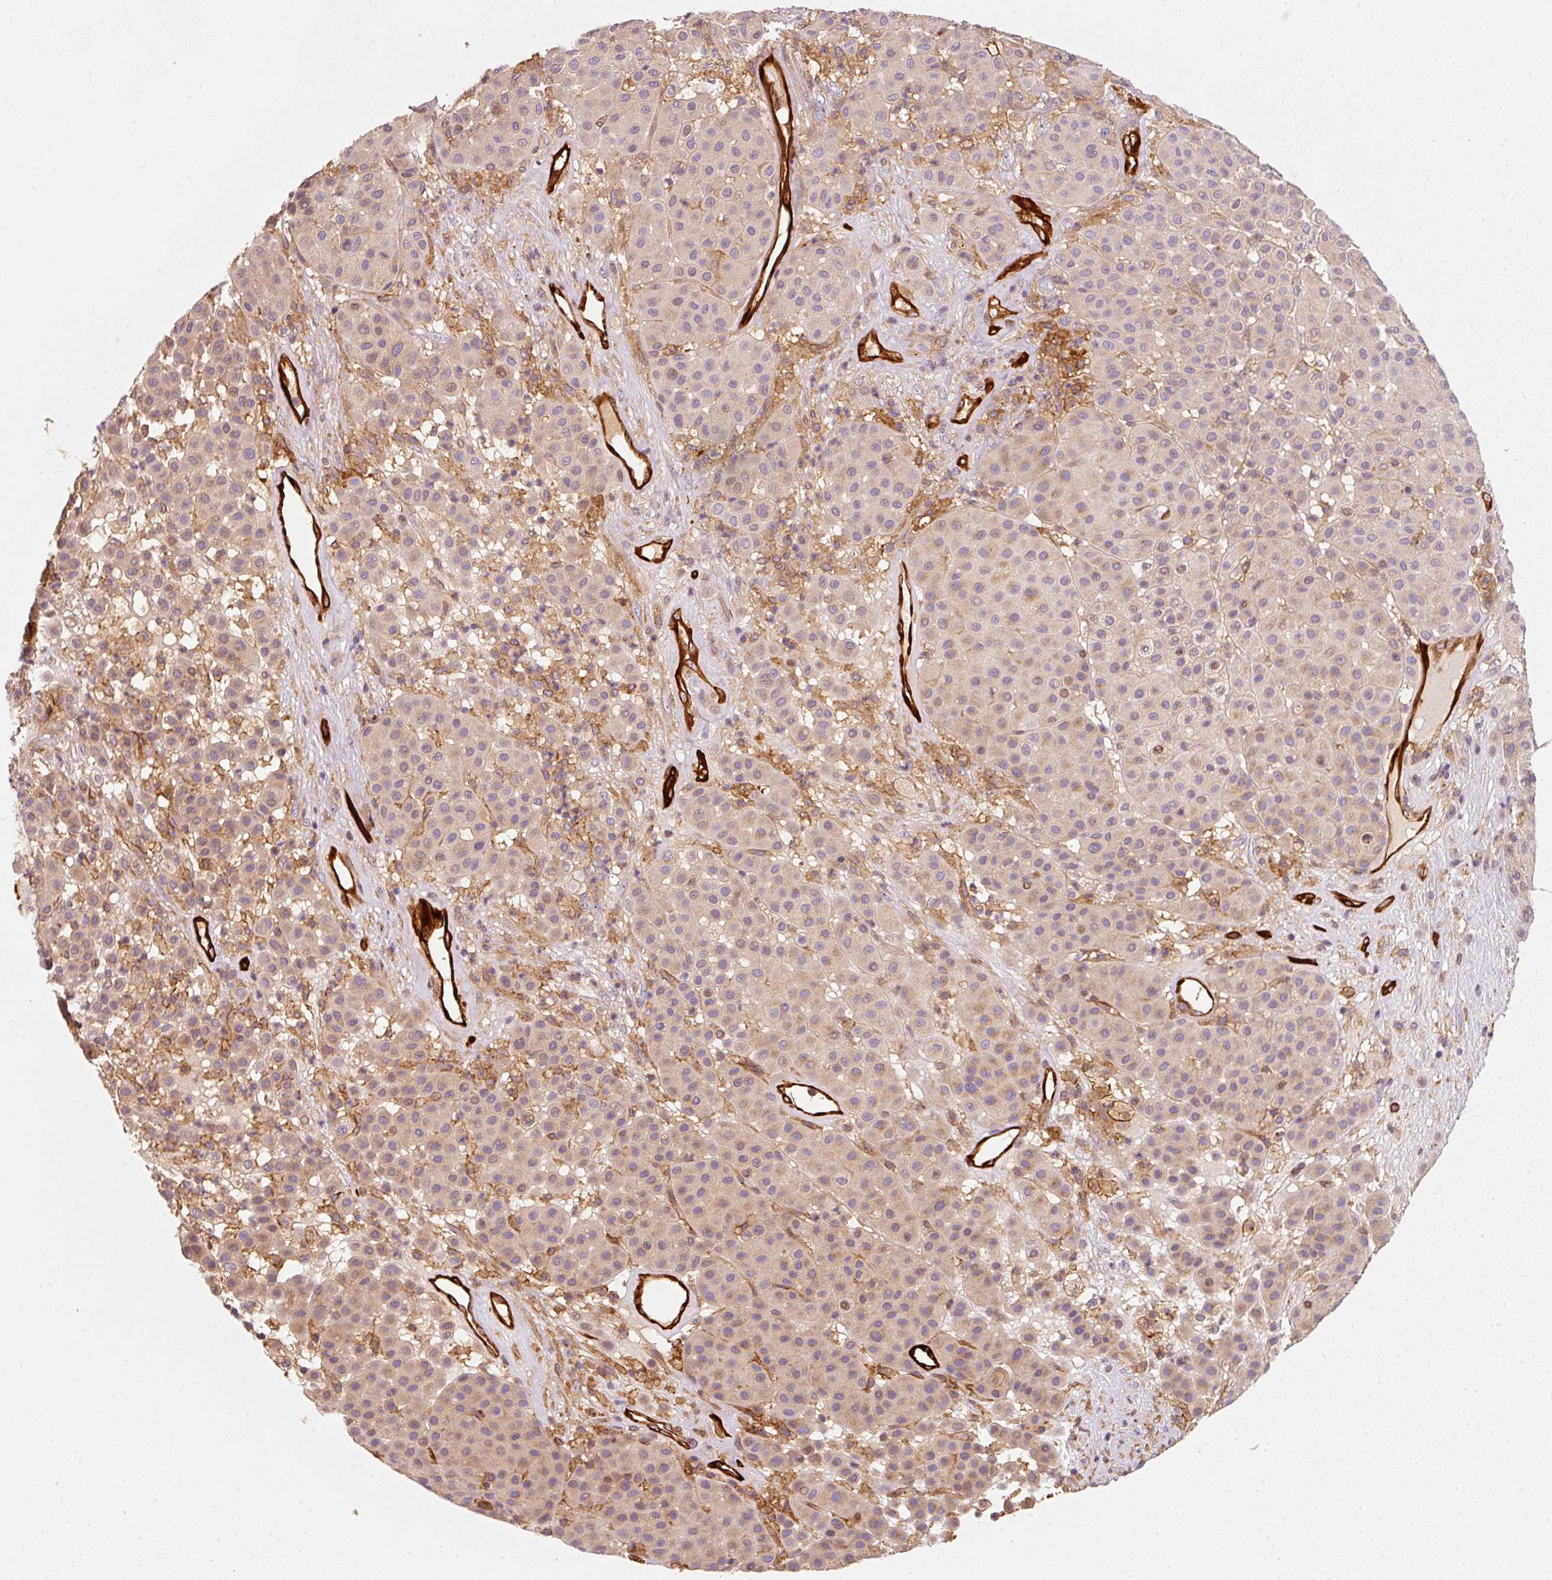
{"staining": {"intensity": "weak", "quantity": "<25%", "location": "cytoplasmic/membranous"}, "tissue": "melanoma", "cell_type": "Tumor cells", "image_type": "cancer", "snomed": [{"axis": "morphology", "description": "Malignant melanoma, Metastatic site"}, {"axis": "topography", "description": "Smooth muscle"}], "caption": "This is a histopathology image of IHC staining of melanoma, which shows no expression in tumor cells.", "gene": "IQGAP2", "patient": {"sex": "male", "age": 41}}